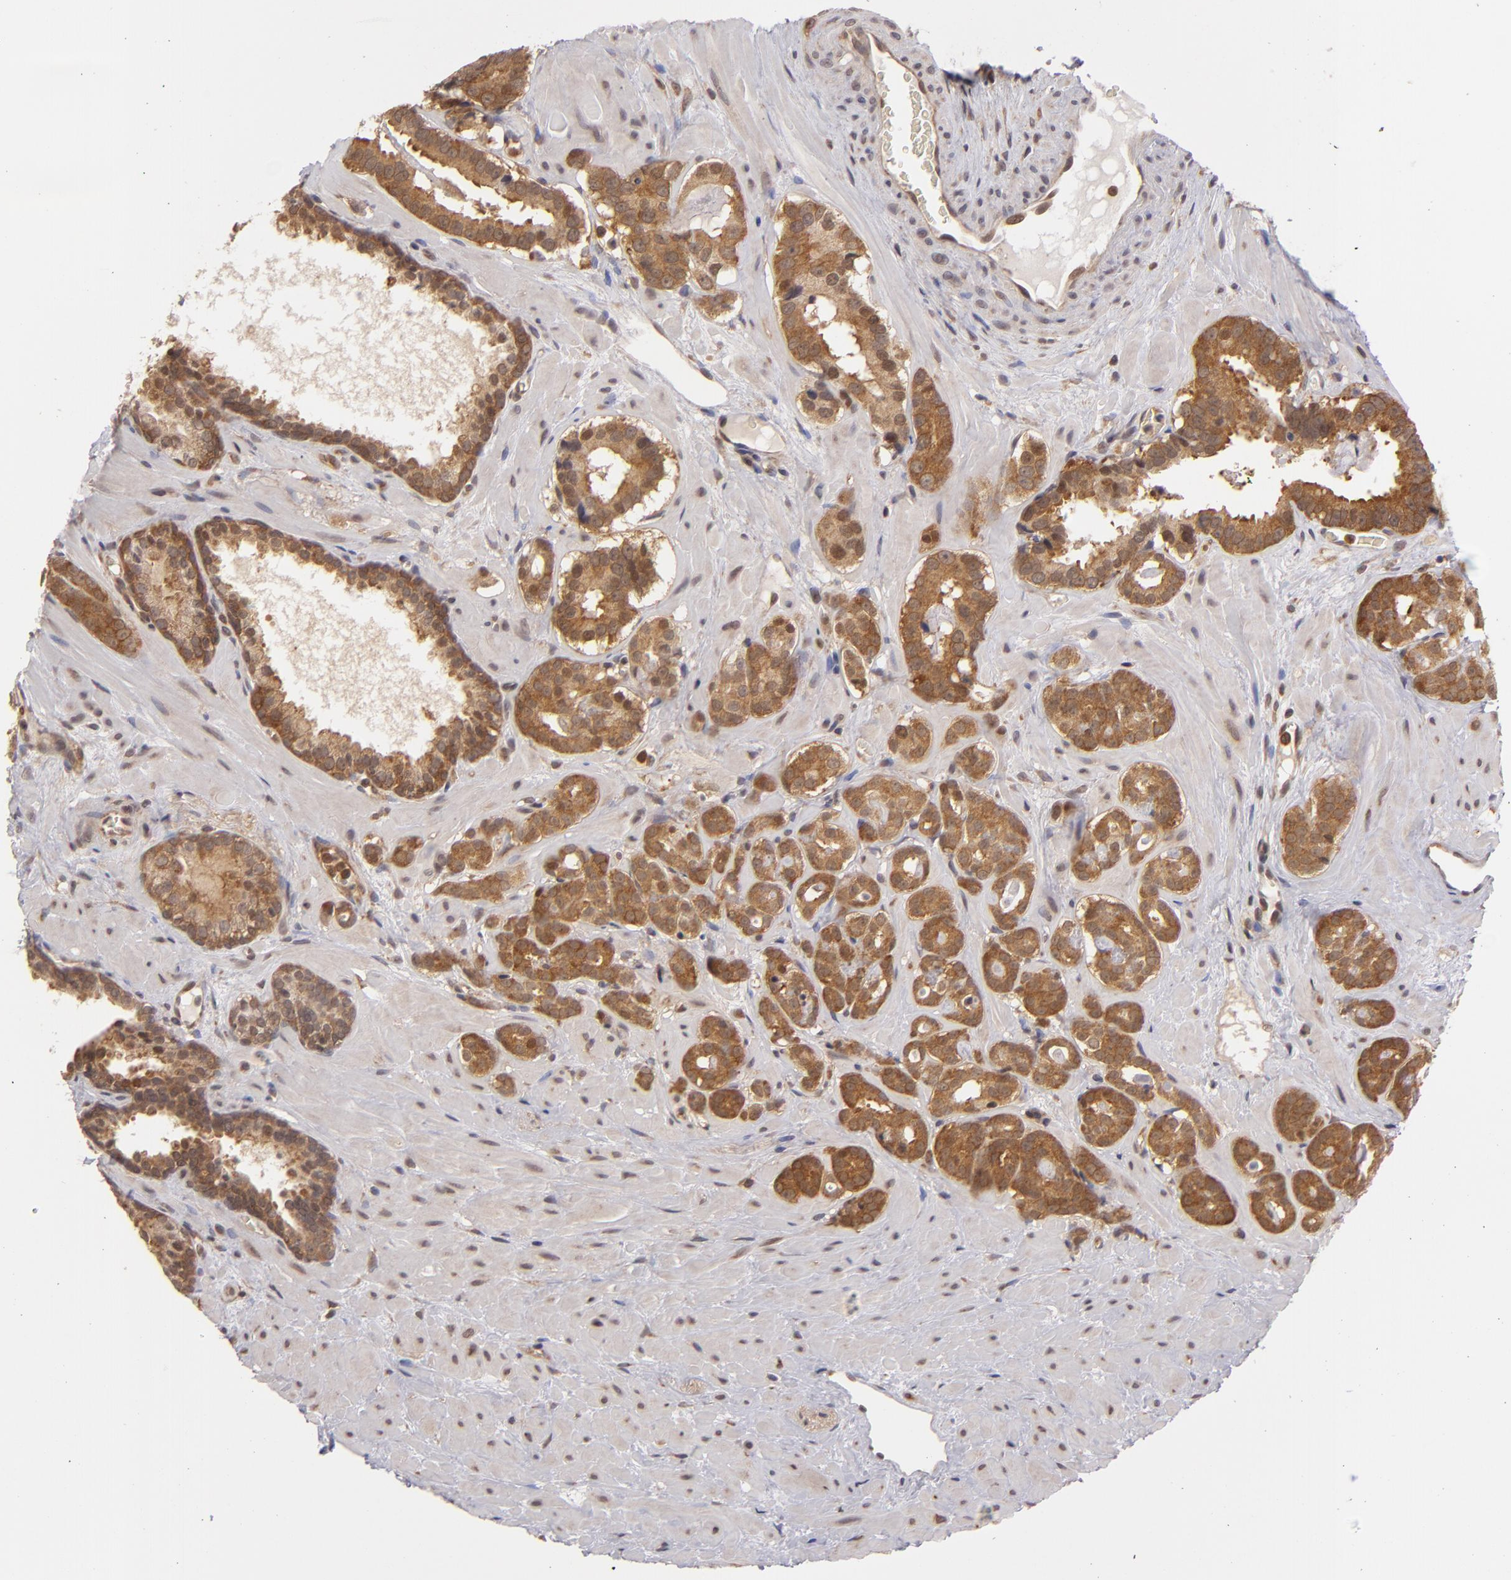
{"staining": {"intensity": "moderate", "quantity": ">75%", "location": "cytoplasmic/membranous"}, "tissue": "prostate cancer", "cell_type": "Tumor cells", "image_type": "cancer", "snomed": [{"axis": "morphology", "description": "Adenocarcinoma, Low grade"}, {"axis": "topography", "description": "Prostate"}], "caption": "Prostate cancer stained for a protein reveals moderate cytoplasmic/membranous positivity in tumor cells. (DAB (3,3'-diaminobenzidine) IHC with brightfield microscopy, high magnification).", "gene": "MAPK3", "patient": {"sex": "male", "age": 57}}